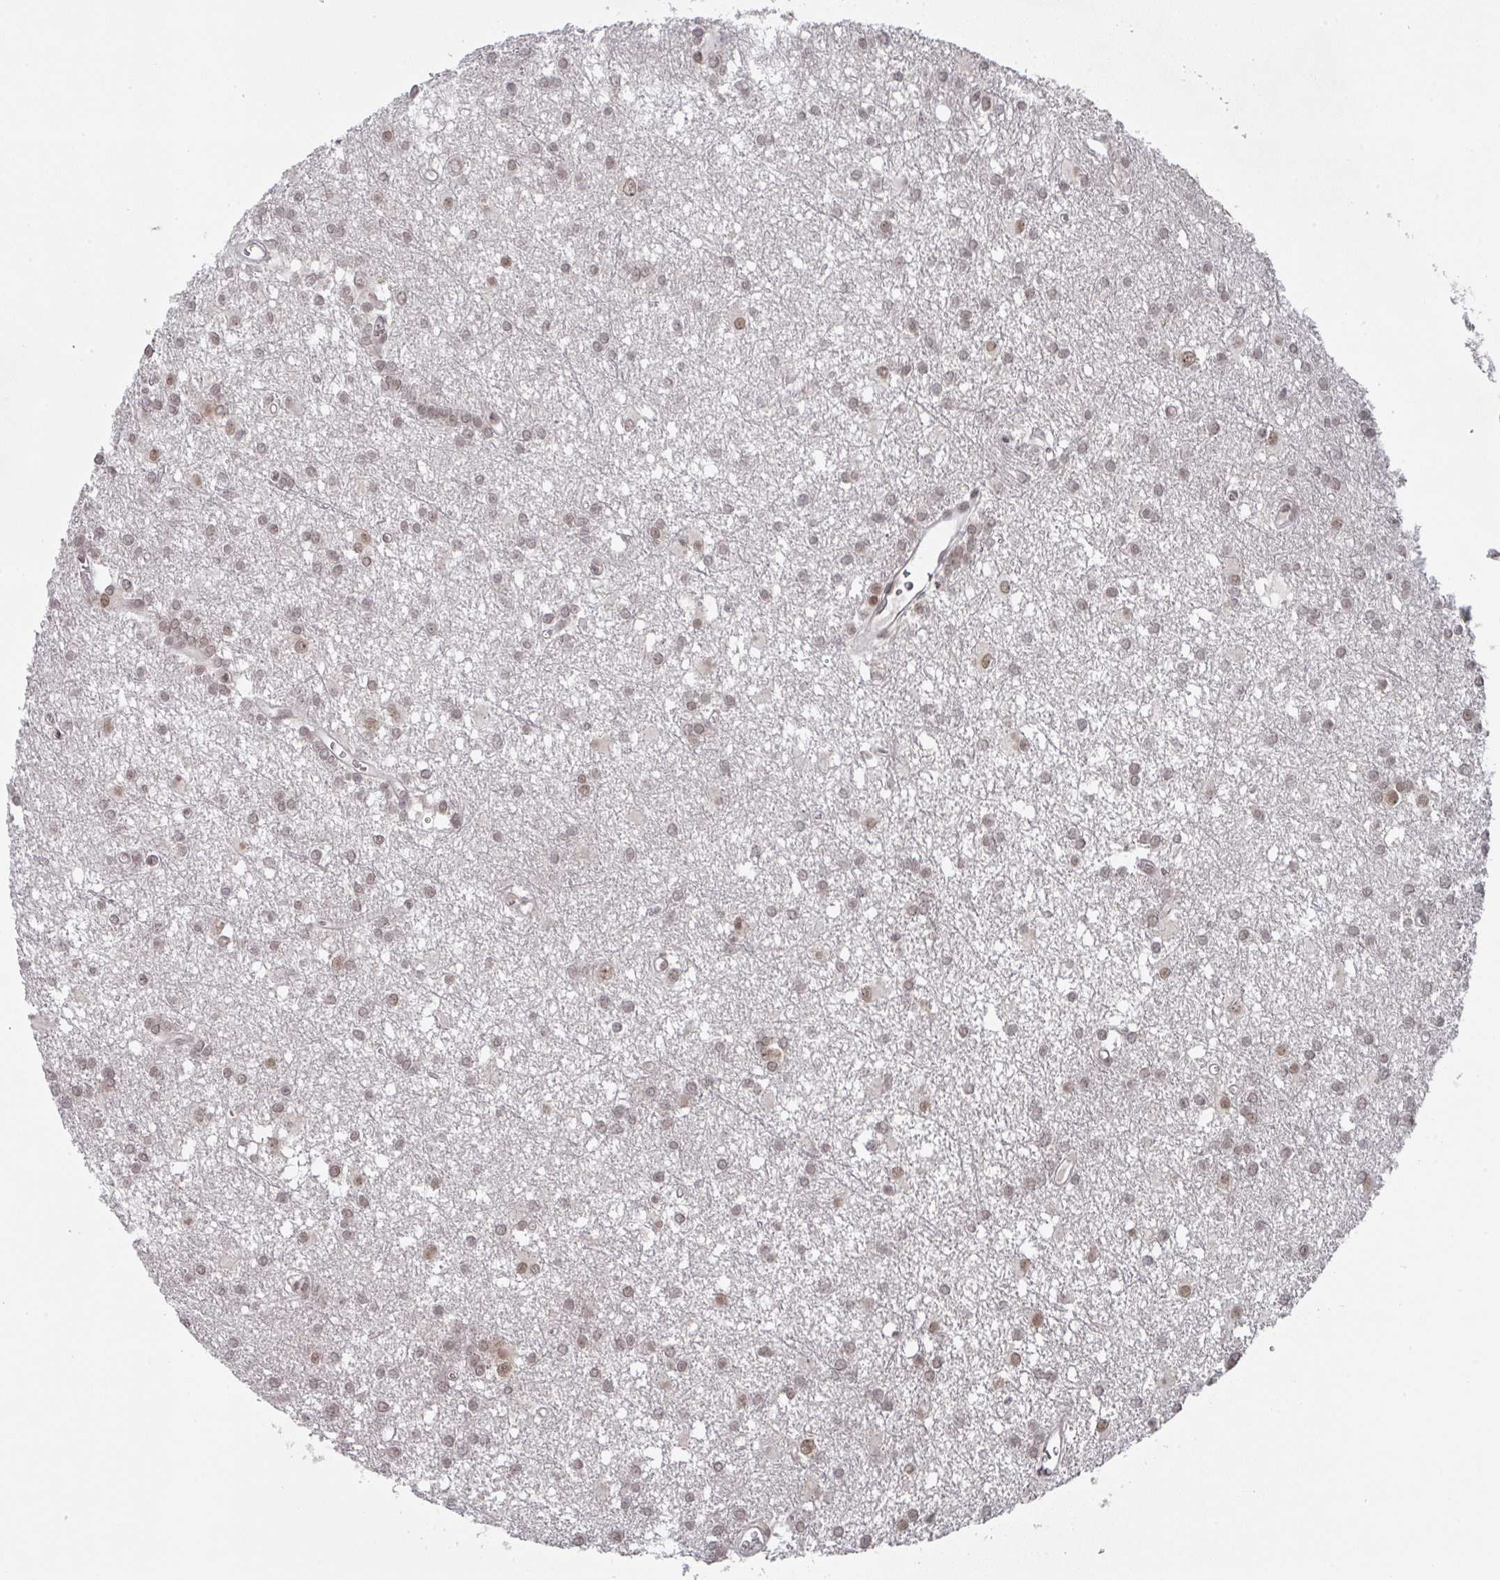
{"staining": {"intensity": "weak", "quantity": ">75%", "location": "nuclear"}, "tissue": "glioma", "cell_type": "Tumor cells", "image_type": "cancer", "snomed": [{"axis": "morphology", "description": "Glioma, malignant, High grade"}, {"axis": "topography", "description": "Brain"}], "caption": "An image of high-grade glioma (malignant) stained for a protein reveals weak nuclear brown staining in tumor cells.", "gene": "JMJD1C", "patient": {"sex": "male", "age": 48}}